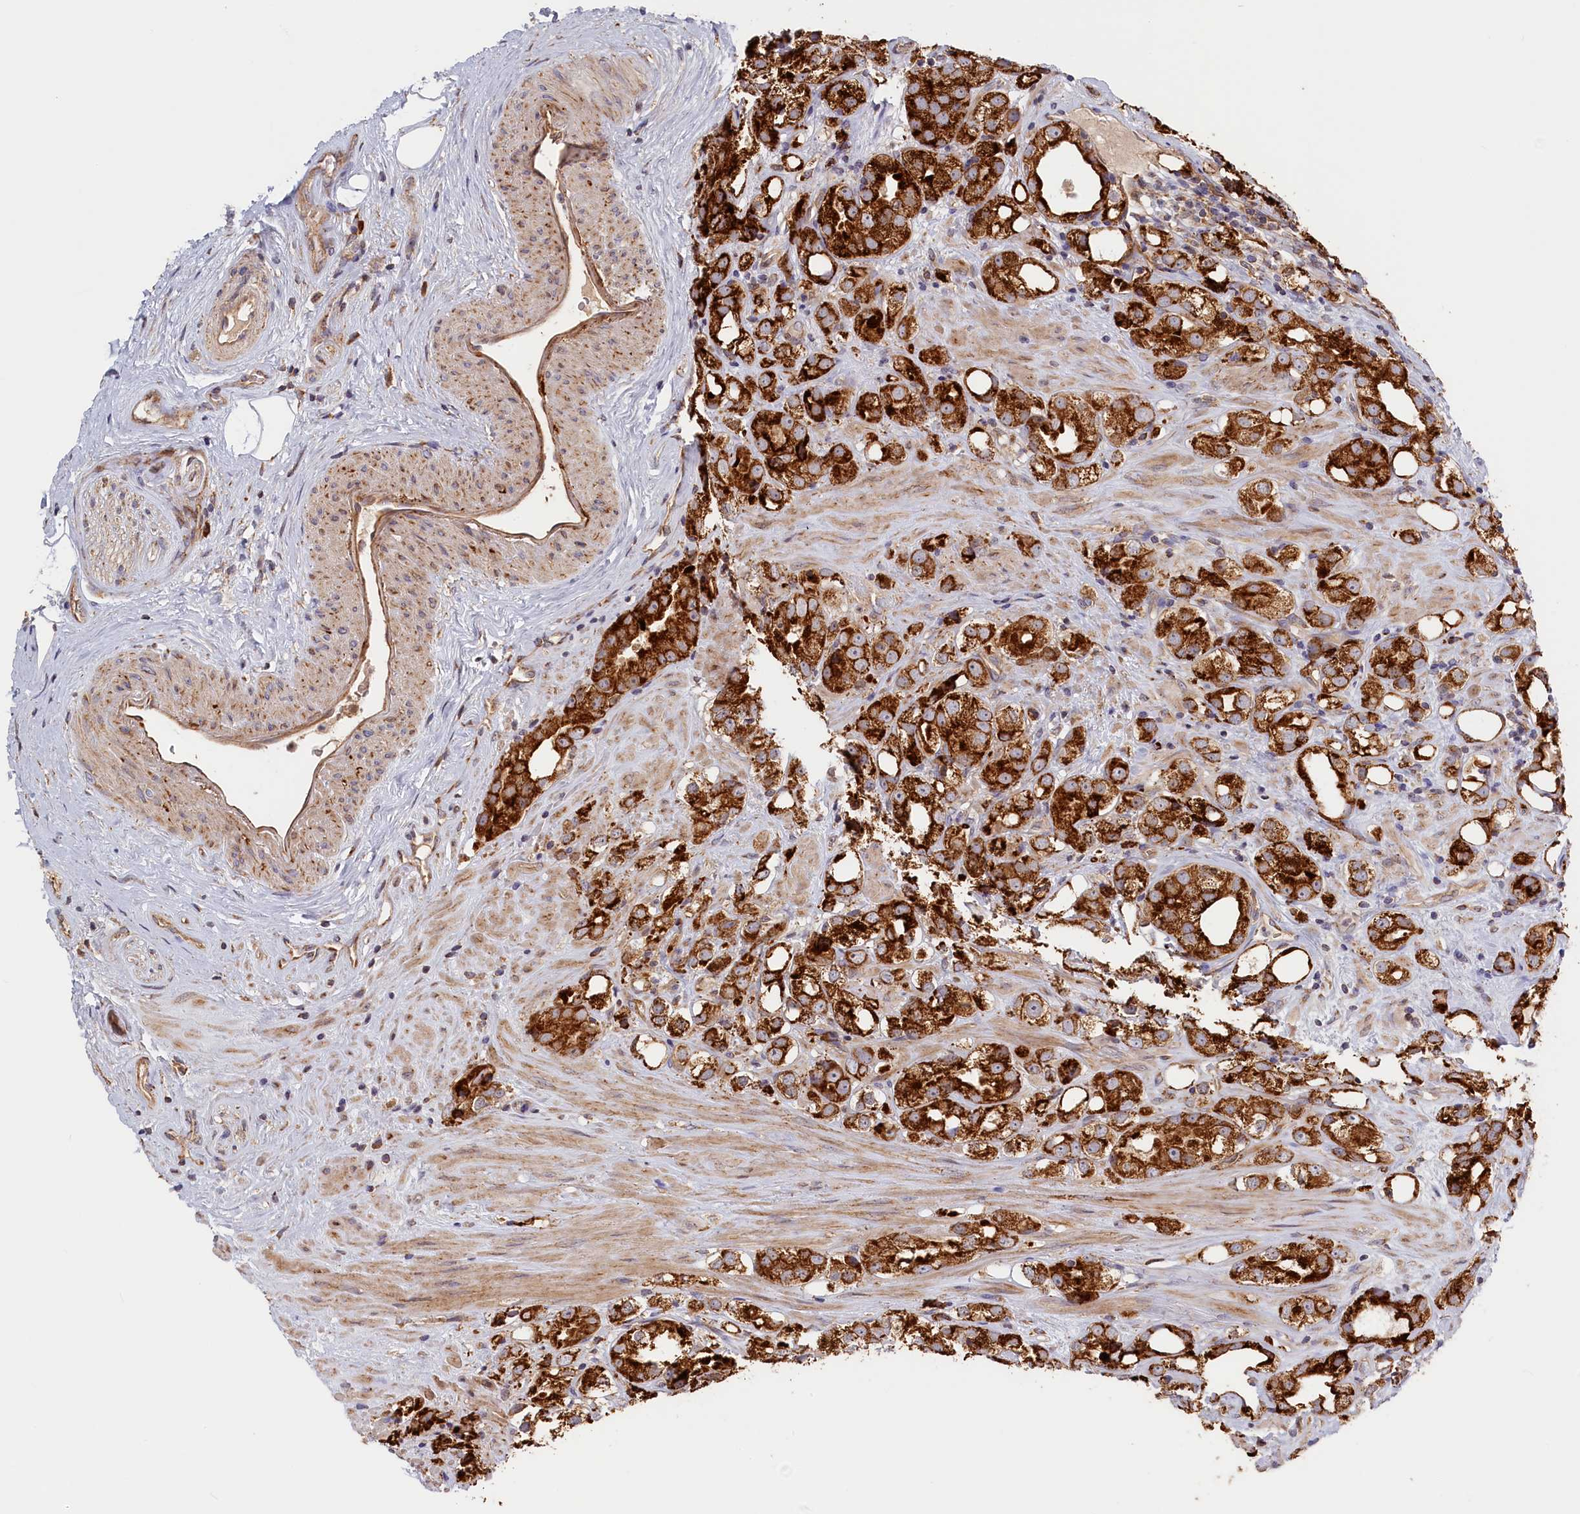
{"staining": {"intensity": "strong", "quantity": ">75%", "location": "cytoplasmic/membranous"}, "tissue": "prostate cancer", "cell_type": "Tumor cells", "image_type": "cancer", "snomed": [{"axis": "morphology", "description": "Adenocarcinoma, NOS"}, {"axis": "topography", "description": "Prostate"}], "caption": "A high-resolution photomicrograph shows IHC staining of prostate cancer, which shows strong cytoplasmic/membranous positivity in about >75% of tumor cells. Nuclei are stained in blue.", "gene": "CEP44", "patient": {"sex": "male", "age": 79}}